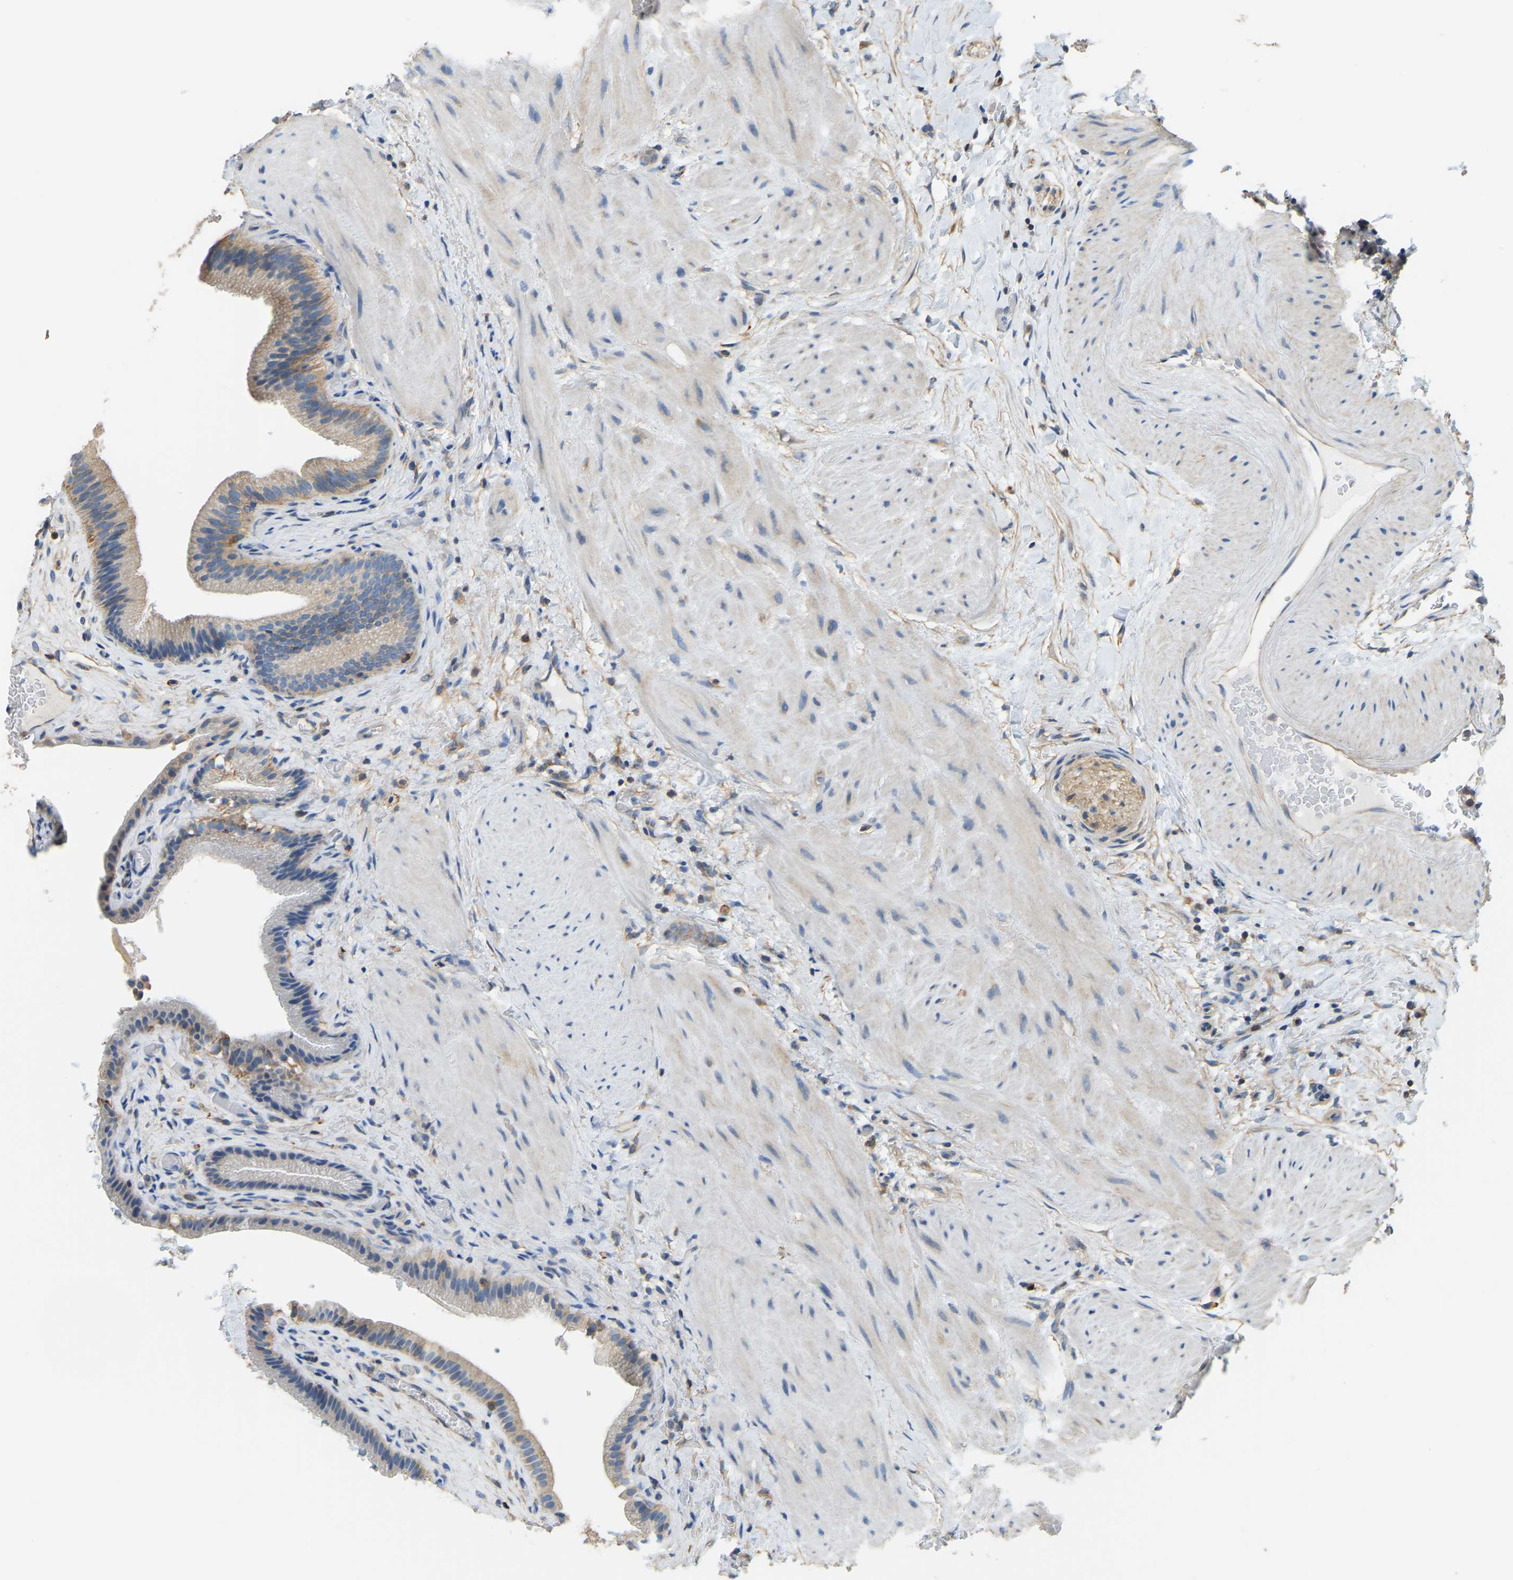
{"staining": {"intensity": "moderate", "quantity": "25%-75%", "location": "cytoplasmic/membranous"}, "tissue": "gallbladder", "cell_type": "Glandular cells", "image_type": "normal", "snomed": [{"axis": "morphology", "description": "Normal tissue, NOS"}, {"axis": "topography", "description": "Gallbladder"}], "caption": "Moderate cytoplasmic/membranous expression for a protein is seen in approximately 25%-75% of glandular cells of unremarkable gallbladder using IHC.", "gene": "AHNAK", "patient": {"sex": "male", "age": 49}}